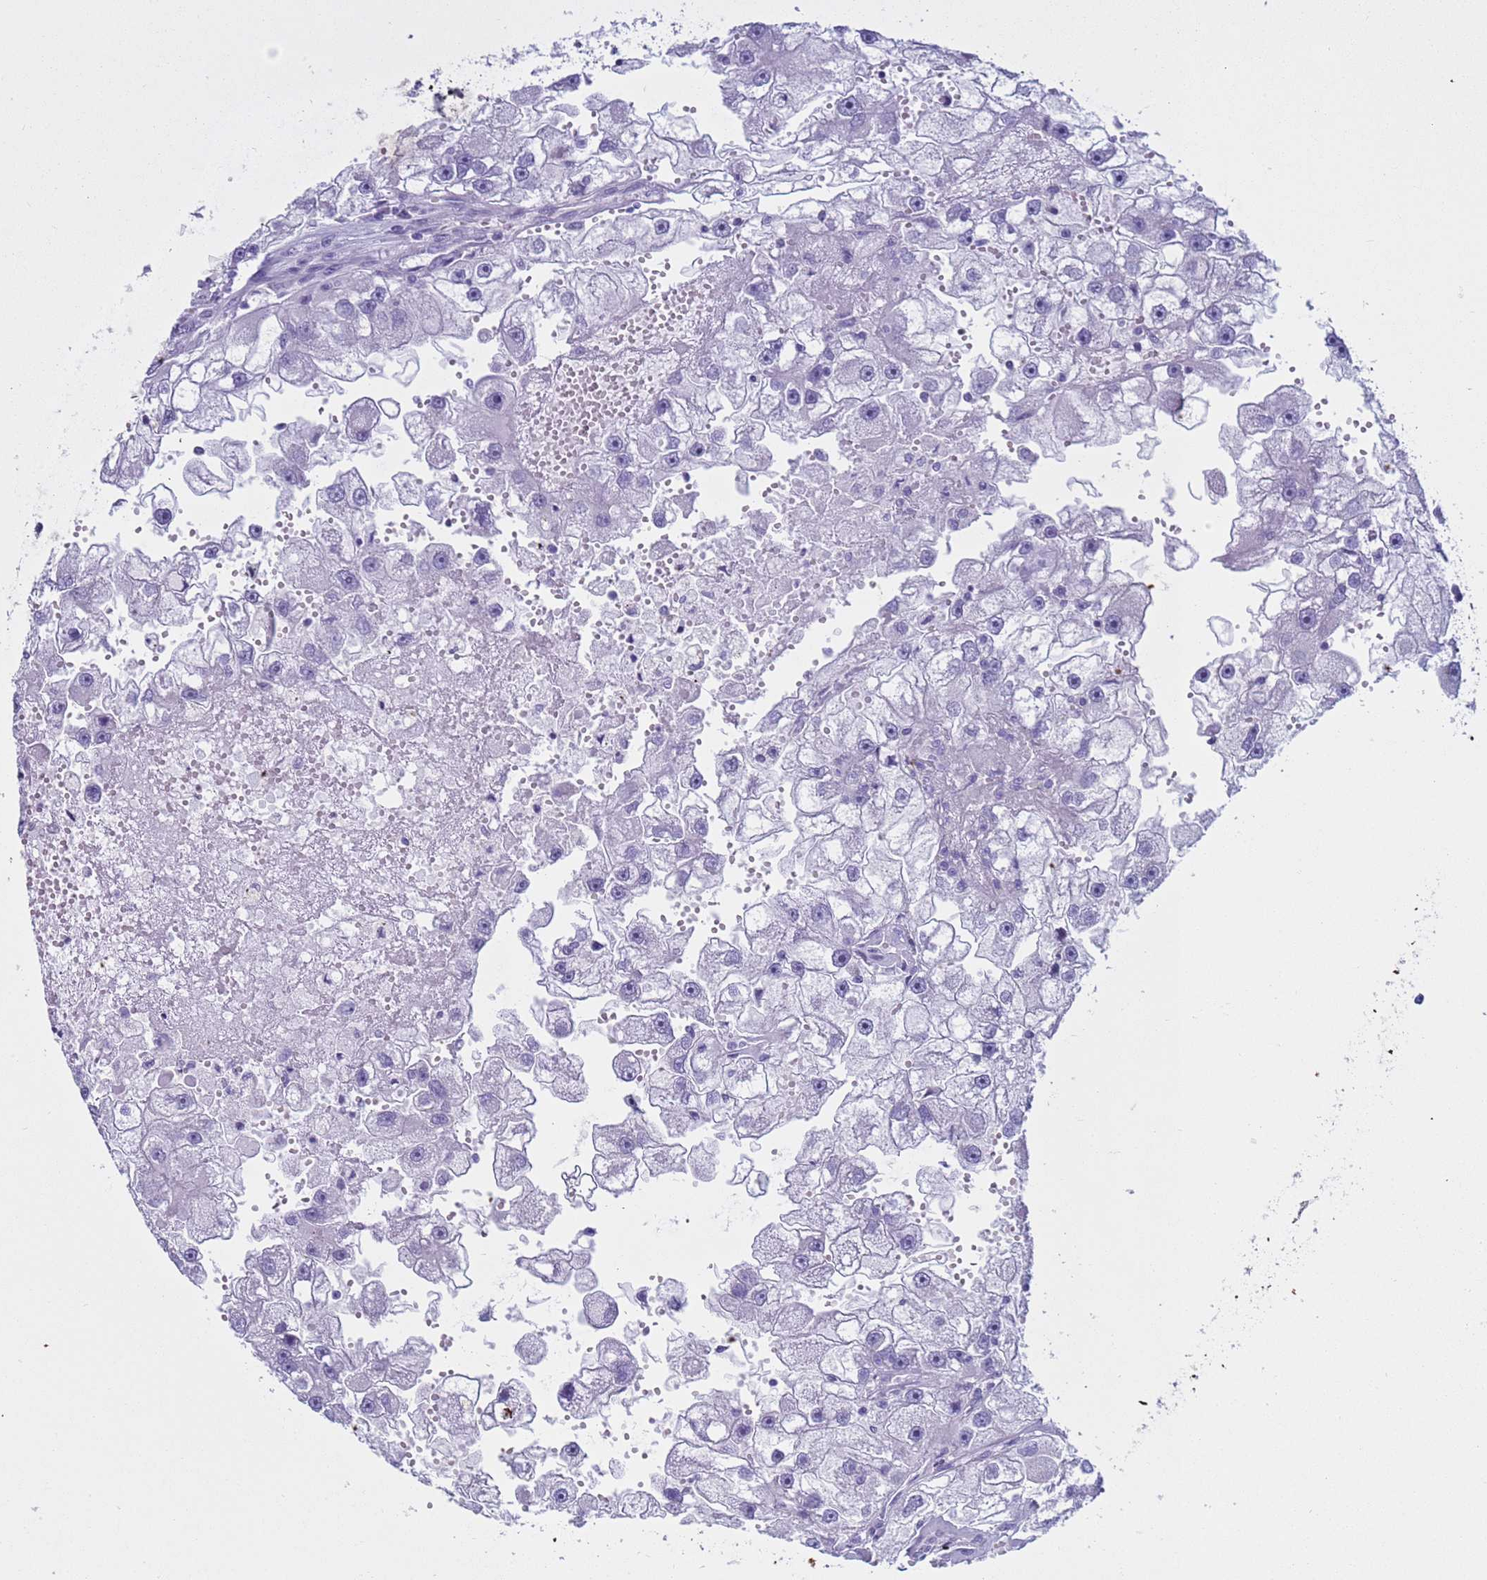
{"staining": {"intensity": "negative", "quantity": "none", "location": "none"}, "tissue": "renal cancer", "cell_type": "Tumor cells", "image_type": "cancer", "snomed": [{"axis": "morphology", "description": "Adenocarcinoma, NOS"}, {"axis": "topography", "description": "Kidney"}], "caption": "A micrograph of human renal adenocarcinoma is negative for staining in tumor cells.", "gene": "CST4", "patient": {"sex": "male", "age": 63}}